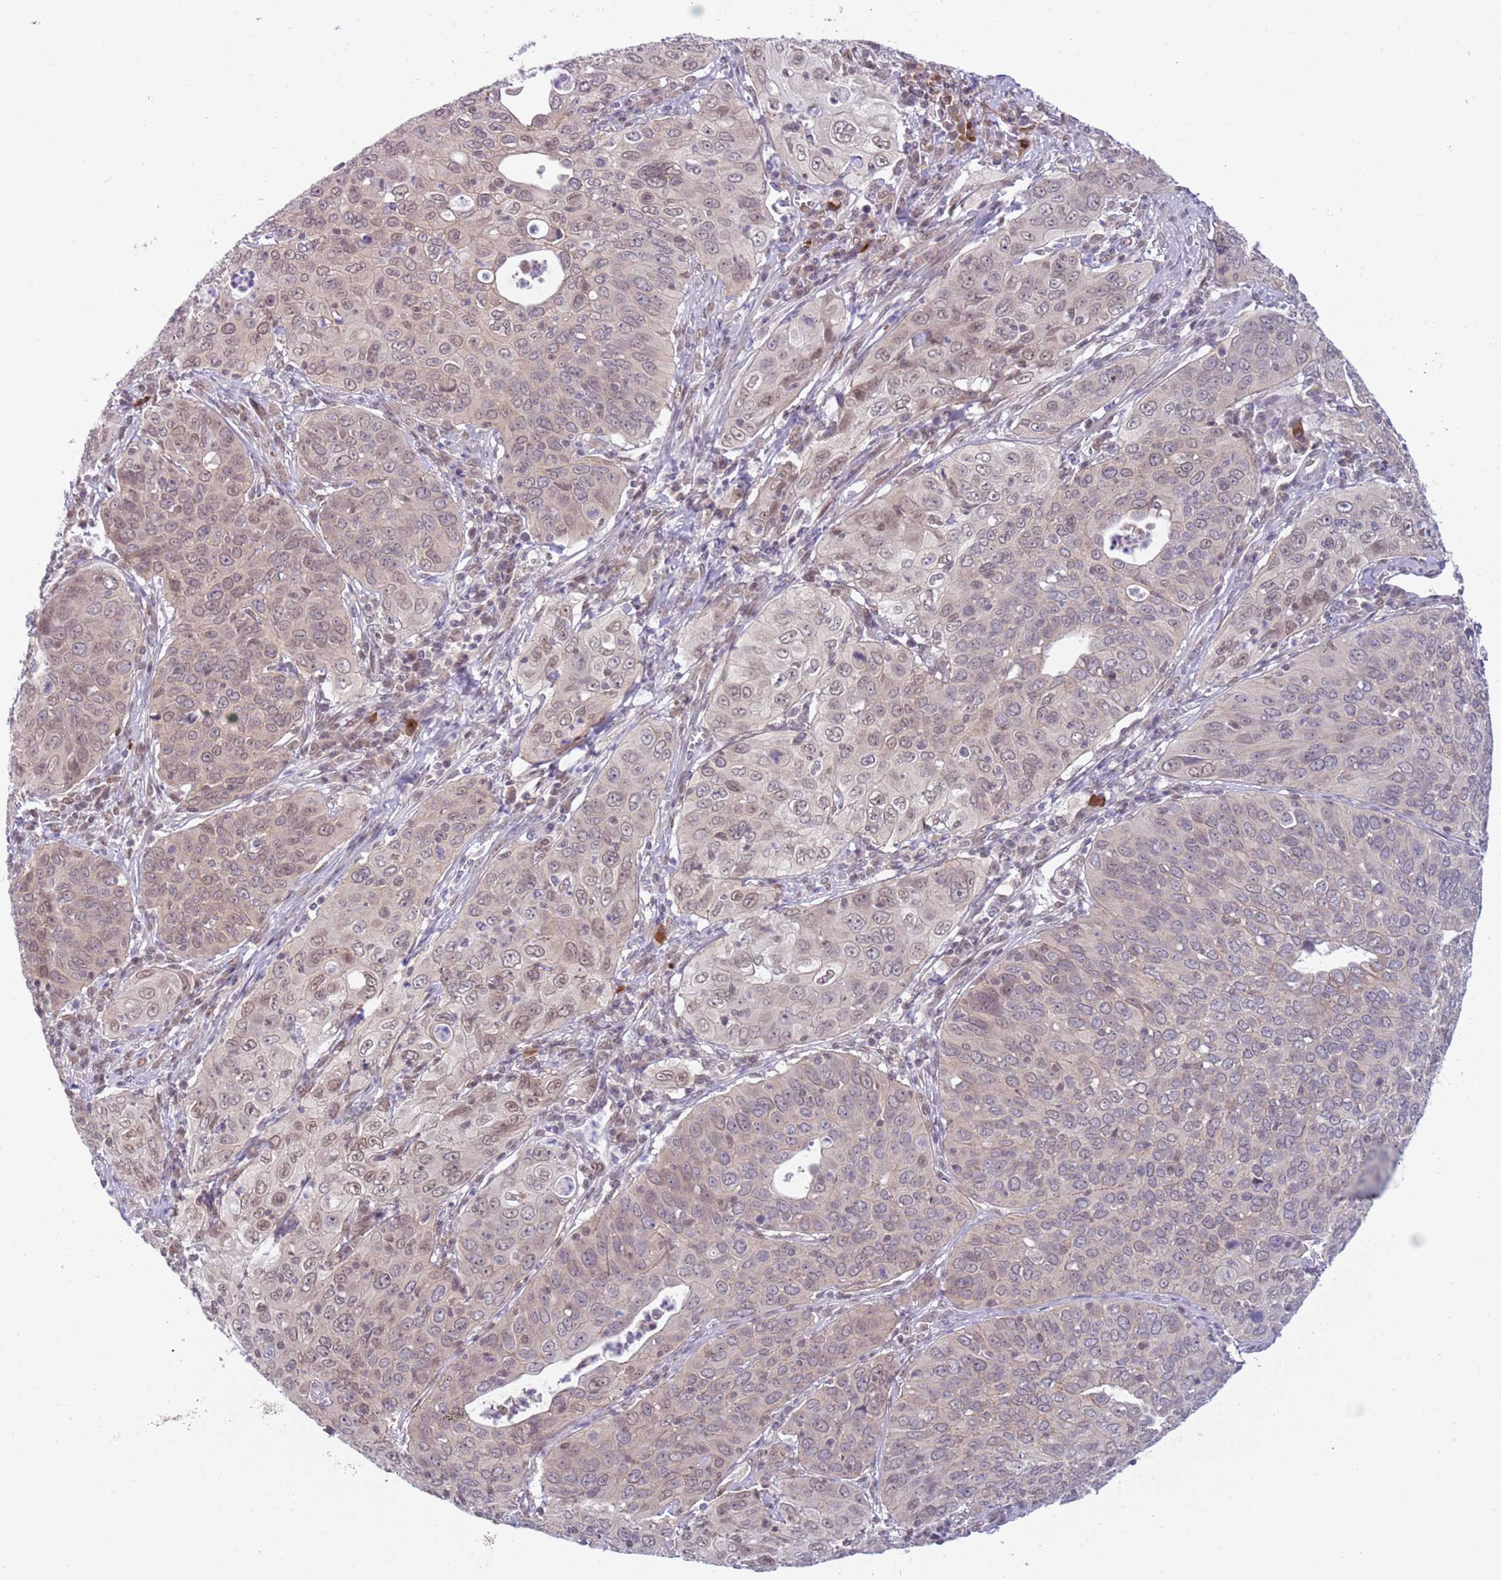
{"staining": {"intensity": "moderate", "quantity": ">75%", "location": "nuclear"}, "tissue": "cervical cancer", "cell_type": "Tumor cells", "image_type": "cancer", "snomed": [{"axis": "morphology", "description": "Squamous cell carcinoma, NOS"}, {"axis": "topography", "description": "Cervix"}], "caption": "Immunohistochemistry (IHC) (DAB (3,3'-diaminobenzidine)) staining of squamous cell carcinoma (cervical) shows moderate nuclear protein staining in approximately >75% of tumor cells.", "gene": "TM2D1", "patient": {"sex": "female", "age": 36}}